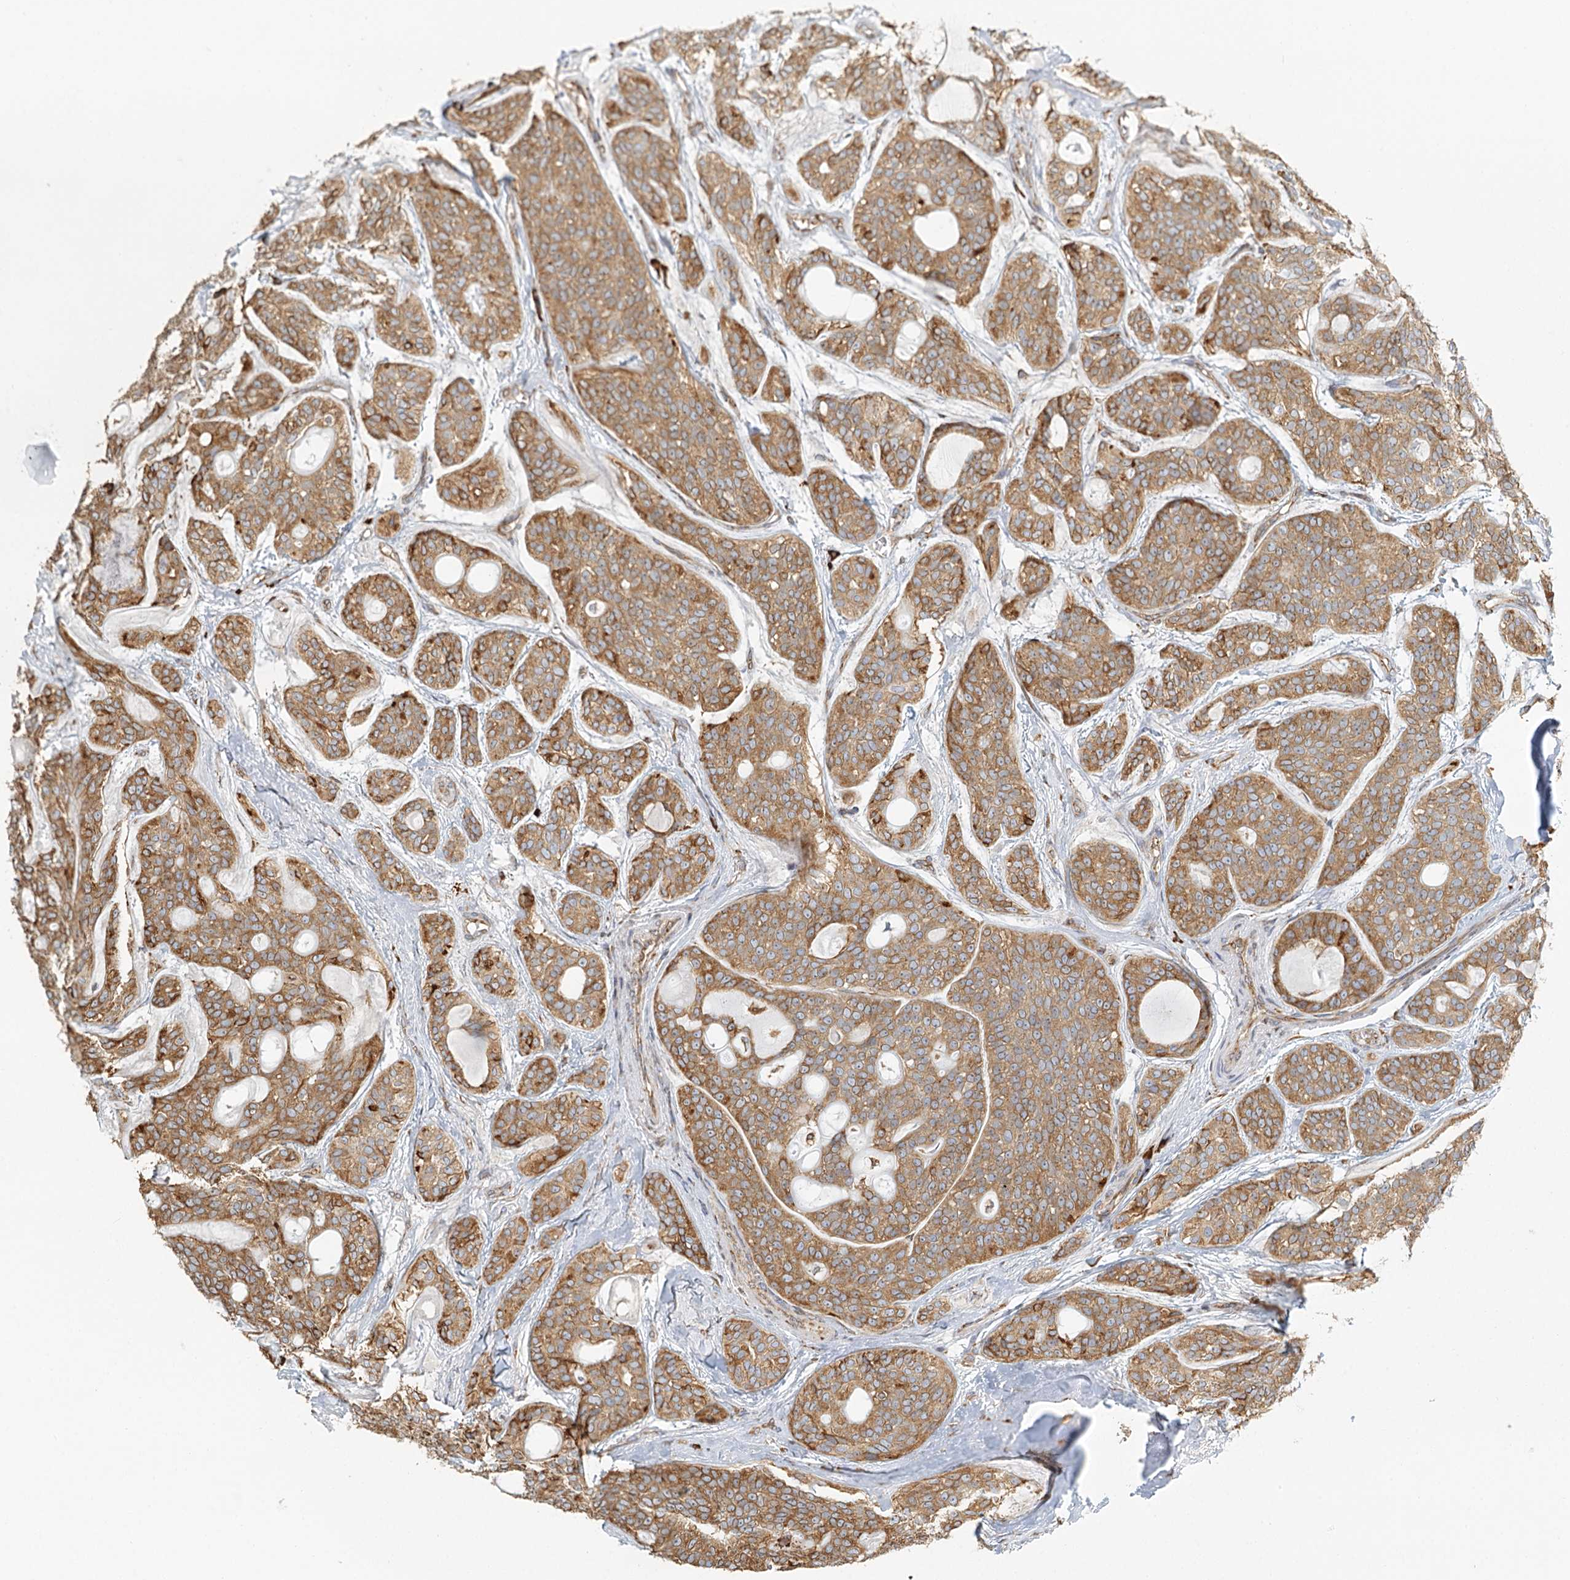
{"staining": {"intensity": "moderate", "quantity": ">75%", "location": "cytoplasmic/membranous"}, "tissue": "head and neck cancer", "cell_type": "Tumor cells", "image_type": "cancer", "snomed": [{"axis": "morphology", "description": "Adenocarcinoma, NOS"}, {"axis": "topography", "description": "Head-Neck"}], "caption": "Immunohistochemical staining of head and neck cancer (adenocarcinoma) displays moderate cytoplasmic/membranous protein positivity in approximately >75% of tumor cells. The staining was performed using DAB (3,3'-diaminobenzidine), with brown indicating positive protein expression. Nuclei are stained blue with hematoxylin.", "gene": "TAS1R1", "patient": {"sex": "male", "age": 66}}